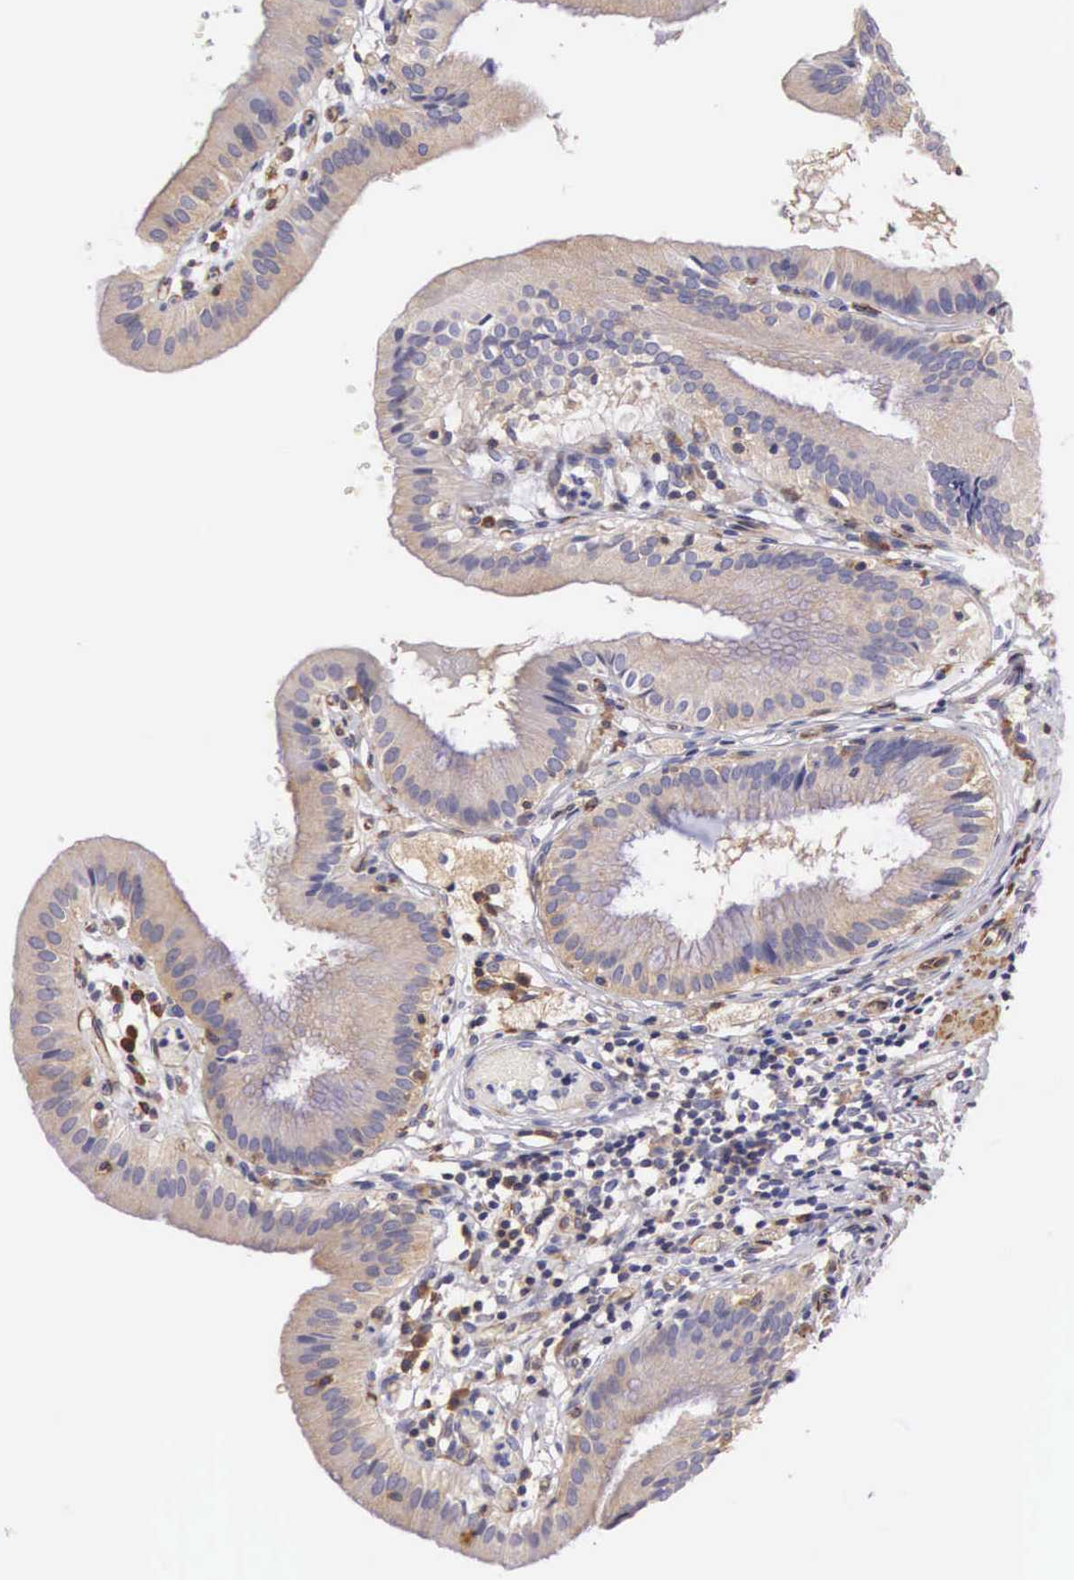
{"staining": {"intensity": "negative", "quantity": "none", "location": "none"}, "tissue": "gallbladder", "cell_type": "Glandular cells", "image_type": "normal", "snomed": [{"axis": "morphology", "description": "Normal tissue, NOS"}, {"axis": "topography", "description": "Gallbladder"}], "caption": "This image is of benign gallbladder stained with immunohistochemistry (IHC) to label a protein in brown with the nuclei are counter-stained blue. There is no expression in glandular cells. (Immunohistochemistry, brightfield microscopy, high magnification).", "gene": "OSBPL3", "patient": {"sex": "male", "age": 28}}